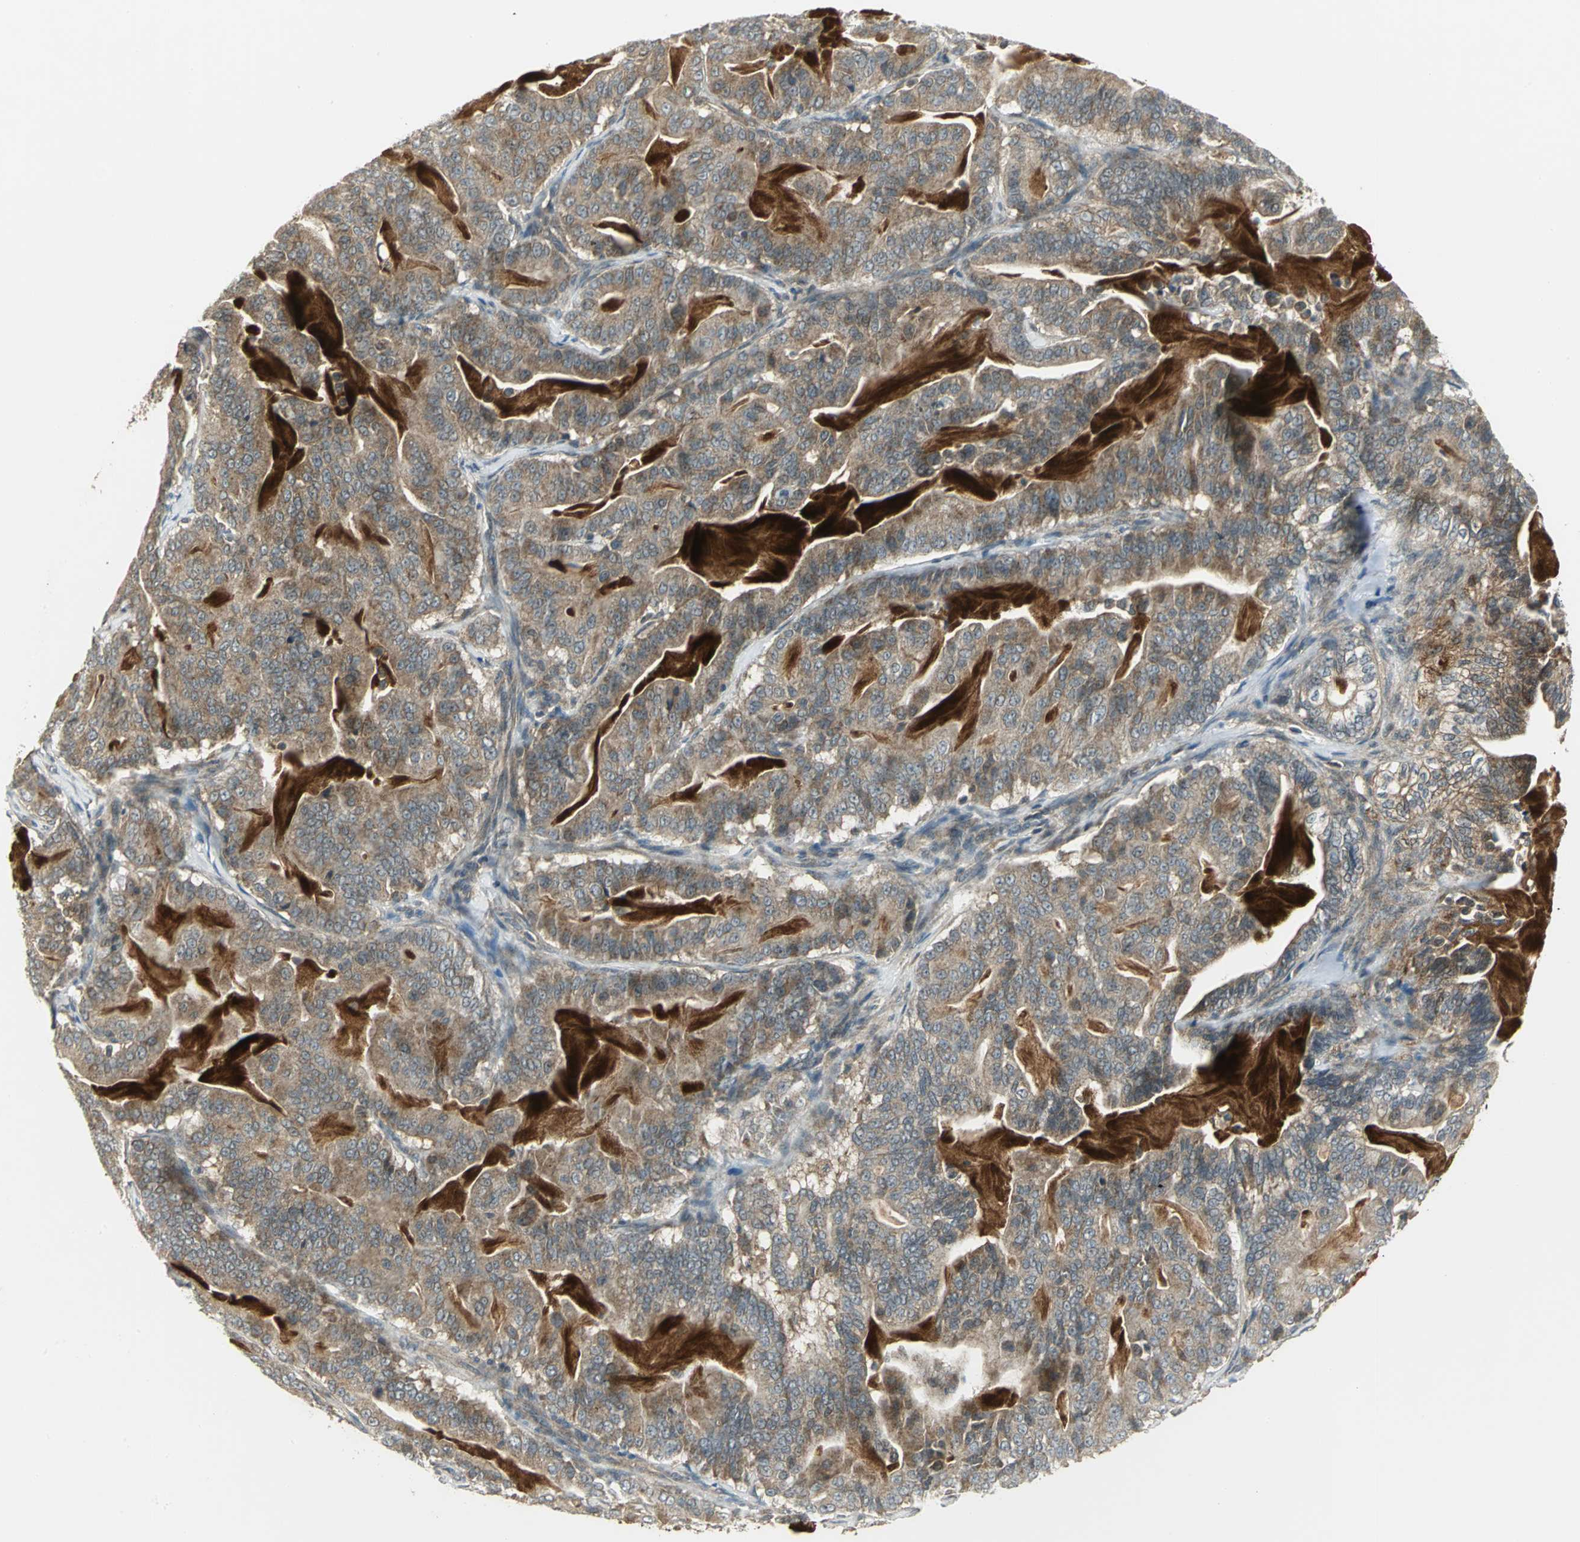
{"staining": {"intensity": "moderate", "quantity": ">75%", "location": "cytoplasmic/membranous"}, "tissue": "pancreatic cancer", "cell_type": "Tumor cells", "image_type": "cancer", "snomed": [{"axis": "morphology", "description": "Adenocarcinoma, NOS"}, {"axis": "topography", "description": "Pancreas"}], "caption": "IHC micrograph of neoplastic tissue: adenocarcinoma (pancreatic) stained using immunohistochemistry reveals medium levels of moderate protein expression localized specifically in the cytoplasmic/membranous of tumor cells, appearing as a cytoplasmic/membranous brown color.", "gene": "MAPK8IP3", "patient": {"sex": "male", "age": 63}}